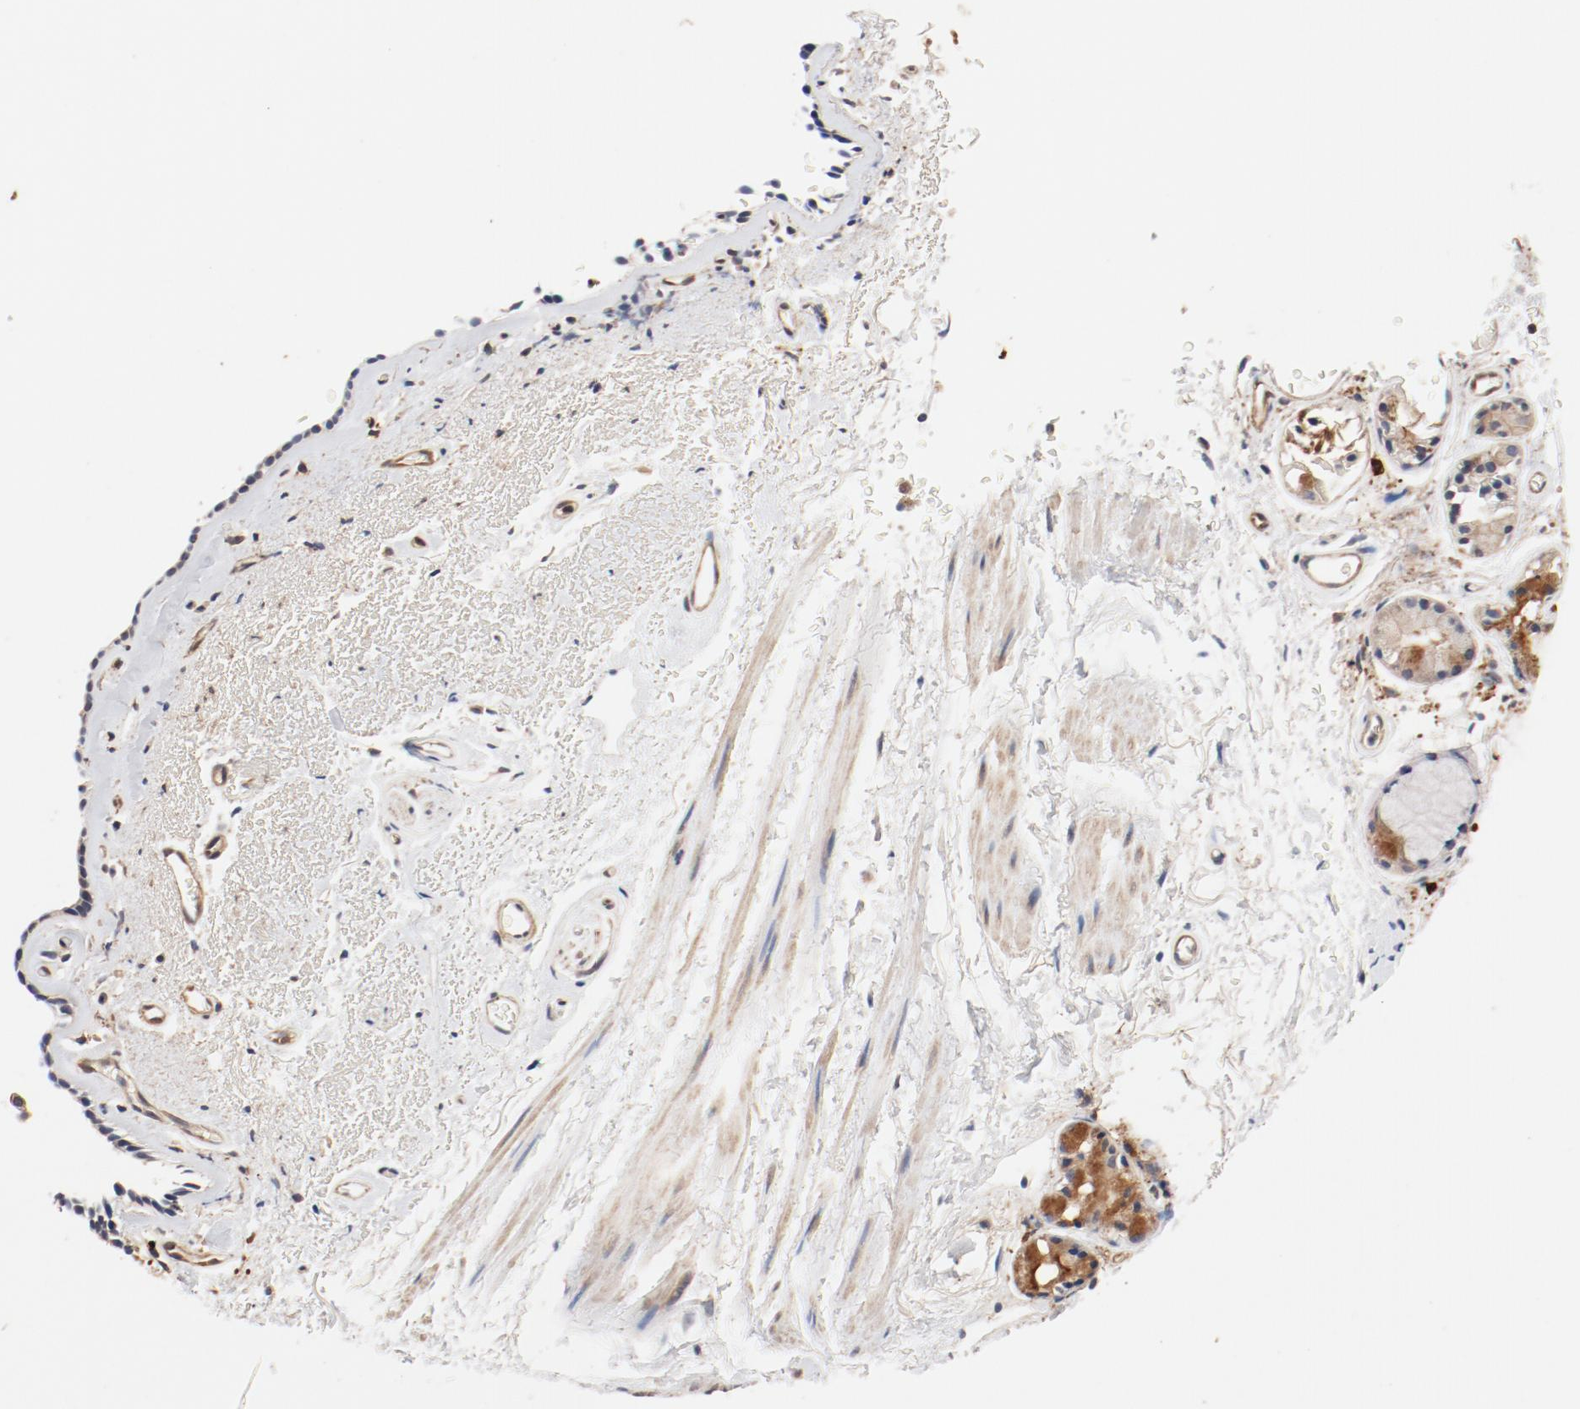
{"staining": {"intensity": "weak", "quantity": "25%-75%", "location": "cytoplasmic/membranous"}, "tissue": "bronchus", "cell_type": "Respiratory epithelial cells", "image_type": "normal", "snomed": [{"axis": "morphology", "description": "Normal tissue, NOS"}, {"axis": "morphology", "description": "Adenocarcinoma, NOS"}, {"axis": "topography", "description": "Bronchus"}, {"axis": "topography", "description": "Lung"}], "caption": "The histopathology image reveals staining of normal bronchus, revealing weak cytoplasmic/membranous protein staining (brown color) within respiratory epithelial cells.", "gene": "UBE2J1", "patient": {"sex": "male", "age": 71}}